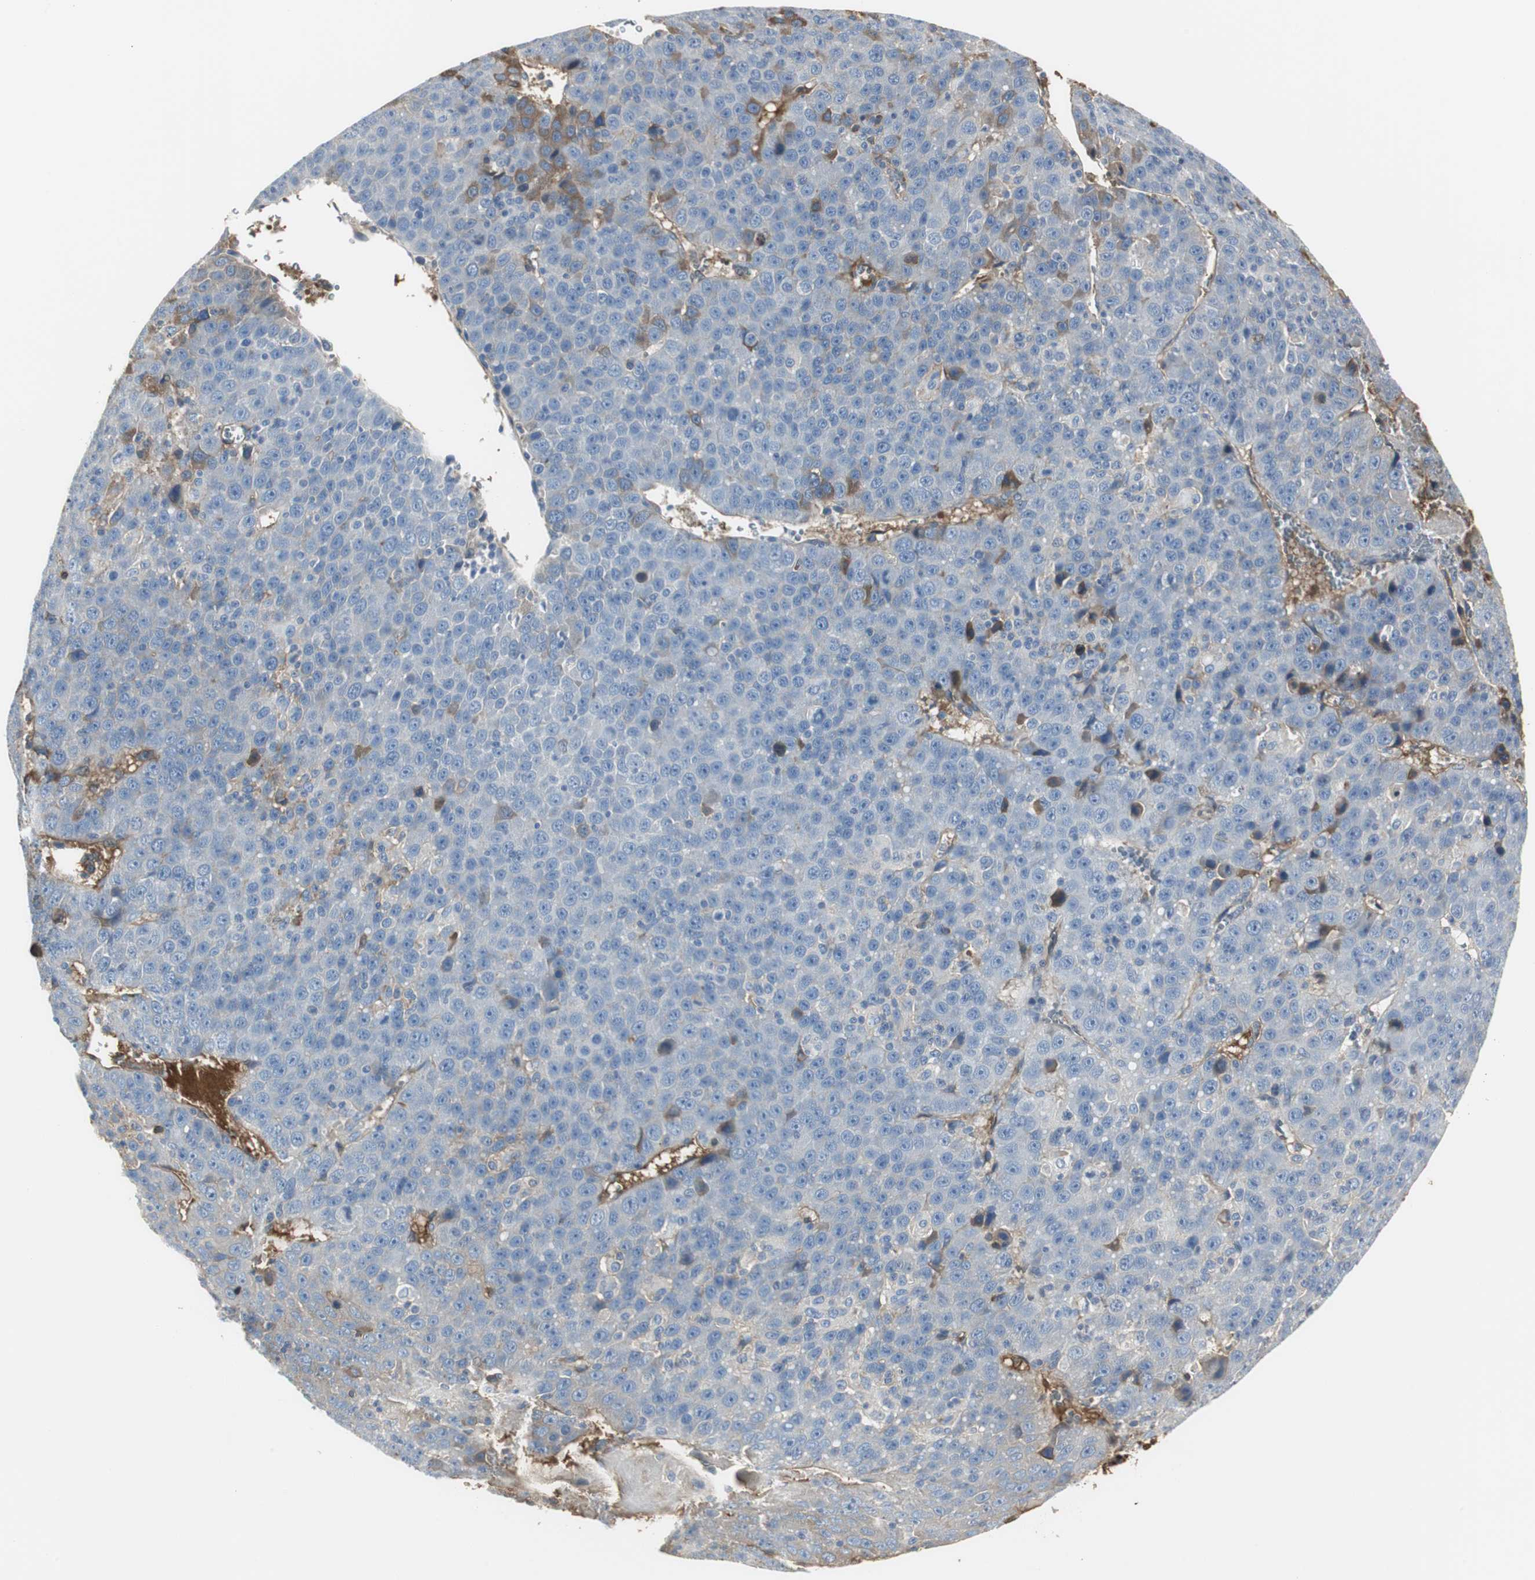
{"staining": {"intensity": "negative", "quantity": "none", "location": "none"}, "tissue": "liver cancer", "cell_type": "Tumor cells", "image_type": "cancer", "snomed": [{"axis": "morphology", "description": "Carcinoma, Hepatocellular, NOS"}, {"axis": "topography", "description": "Liver"}], "caption": "A histopathology image of human liver cancer (hepatocellular carcinoma) is negative for staining in tumor cells.", "gene": "IGHA1", "patient": {"sex": "female", "age": 53}}